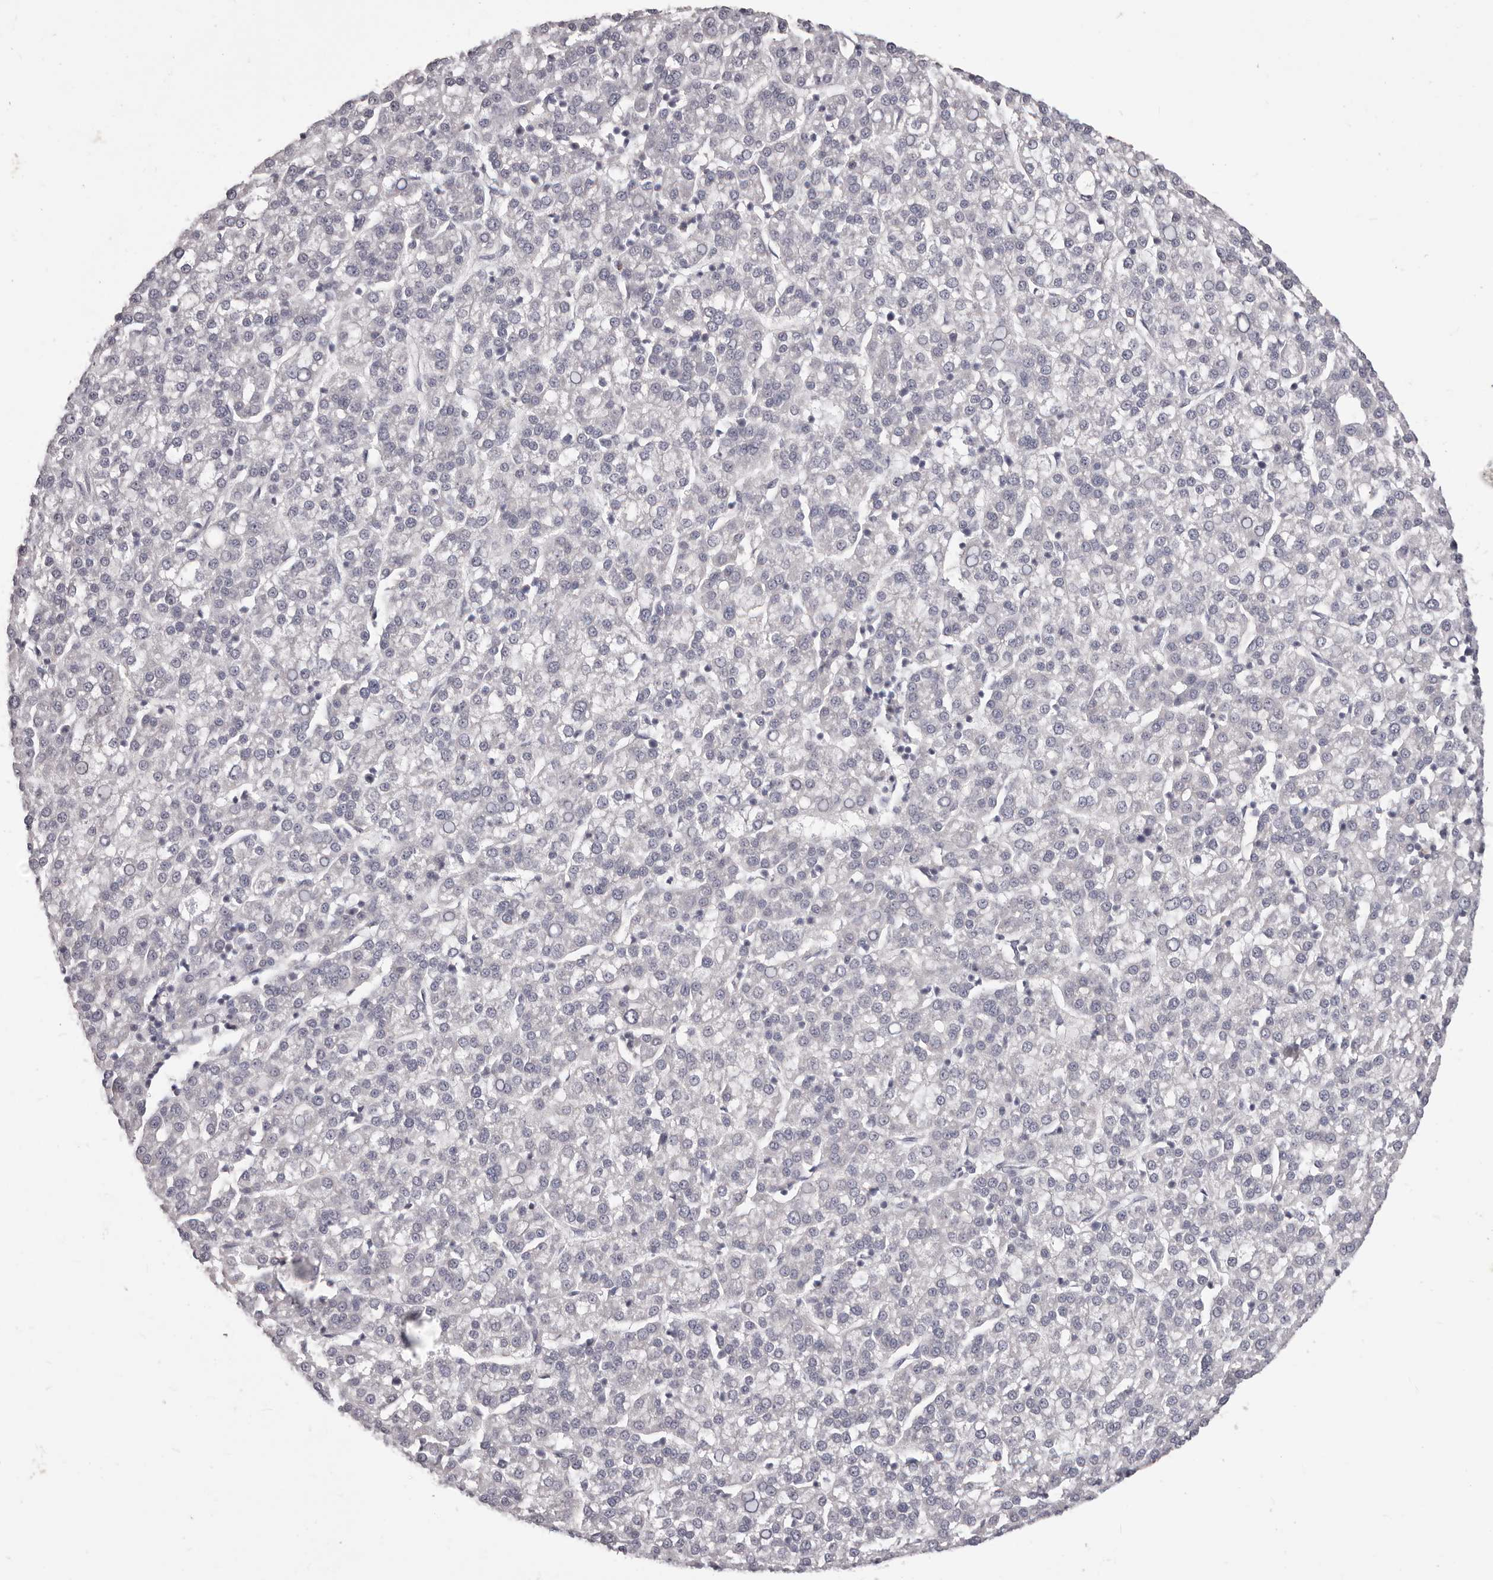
{"staining": {"intensity": "negative", "quantity": "none", "location": "none"}, "tissue": "liver cancer", "cell_type": "Tumor cells", "image_type": "cancer", "snomed": [{"axis": "morphology", "description": "Carcinoma, Hepatocellular, NOS"}, {"axis": "topography", "description": "Liver"}], "caption": "An image of liver hepatocellular carcinoma stained for a protein demonstrates no brown staining in tumor cells.", "gene": "PRMT2", "patient": {"sex": "female", "age": 58}}